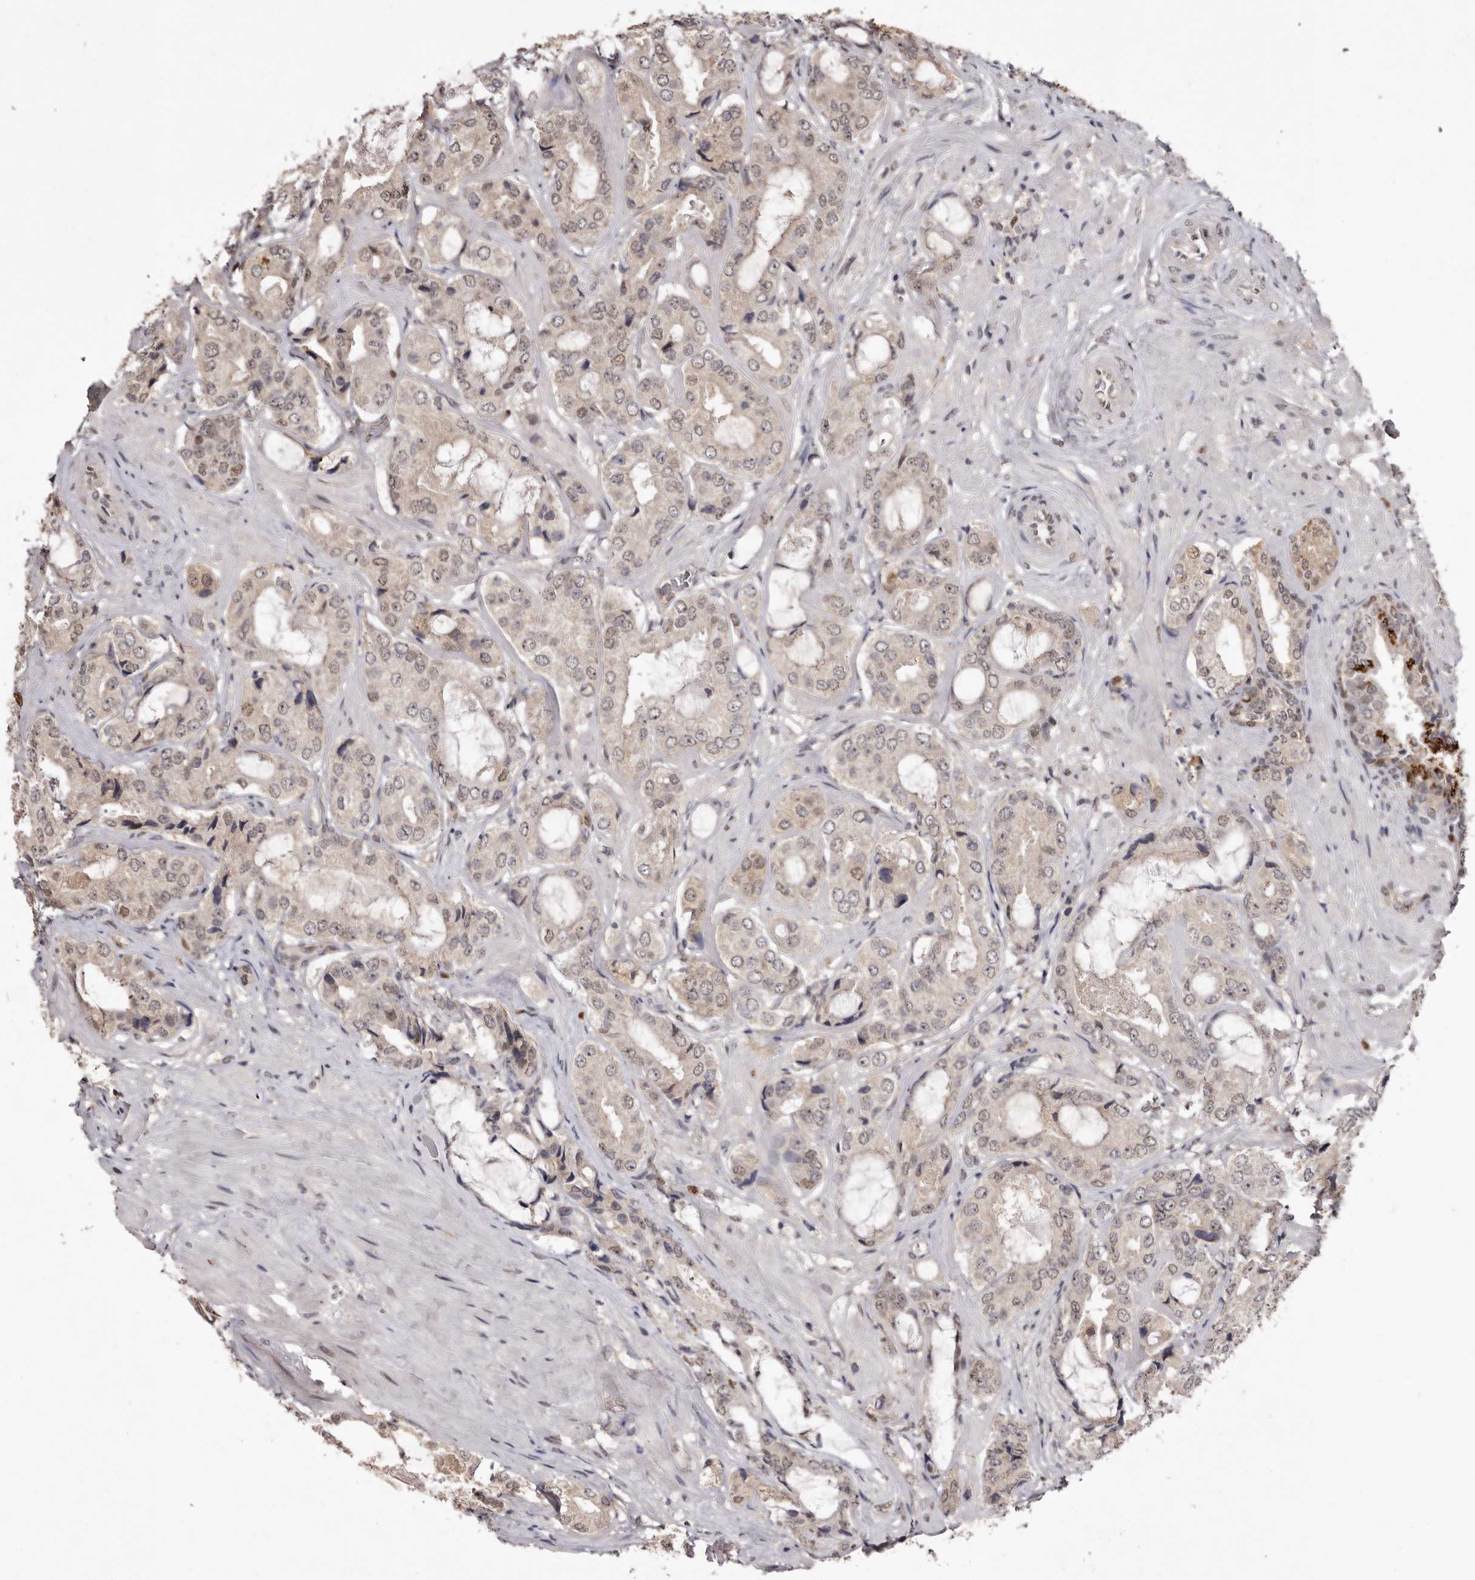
{"staining": {"intensity": "weak", "quantity": "25%-75%", "location": "nuclear"}, "tissue": "prostate cancer", "cell_type": "Tumor cells", "image_type": "cancer", "snomed": [{"axis": "morphology", "description": "Adenocarcinoma, High grade"}, {"axis": "topography", "description": "Prostate"}], "caption": "High-grade adenocarcinoma (prostate) tissue exhibits weak nuclear positivity in about 25%-75% of tumor cells (DAB IHC with brightfield microscopy, high magnification).", "gene": "NOTCH1", "patient": {"sex": "male", "age": 59}}